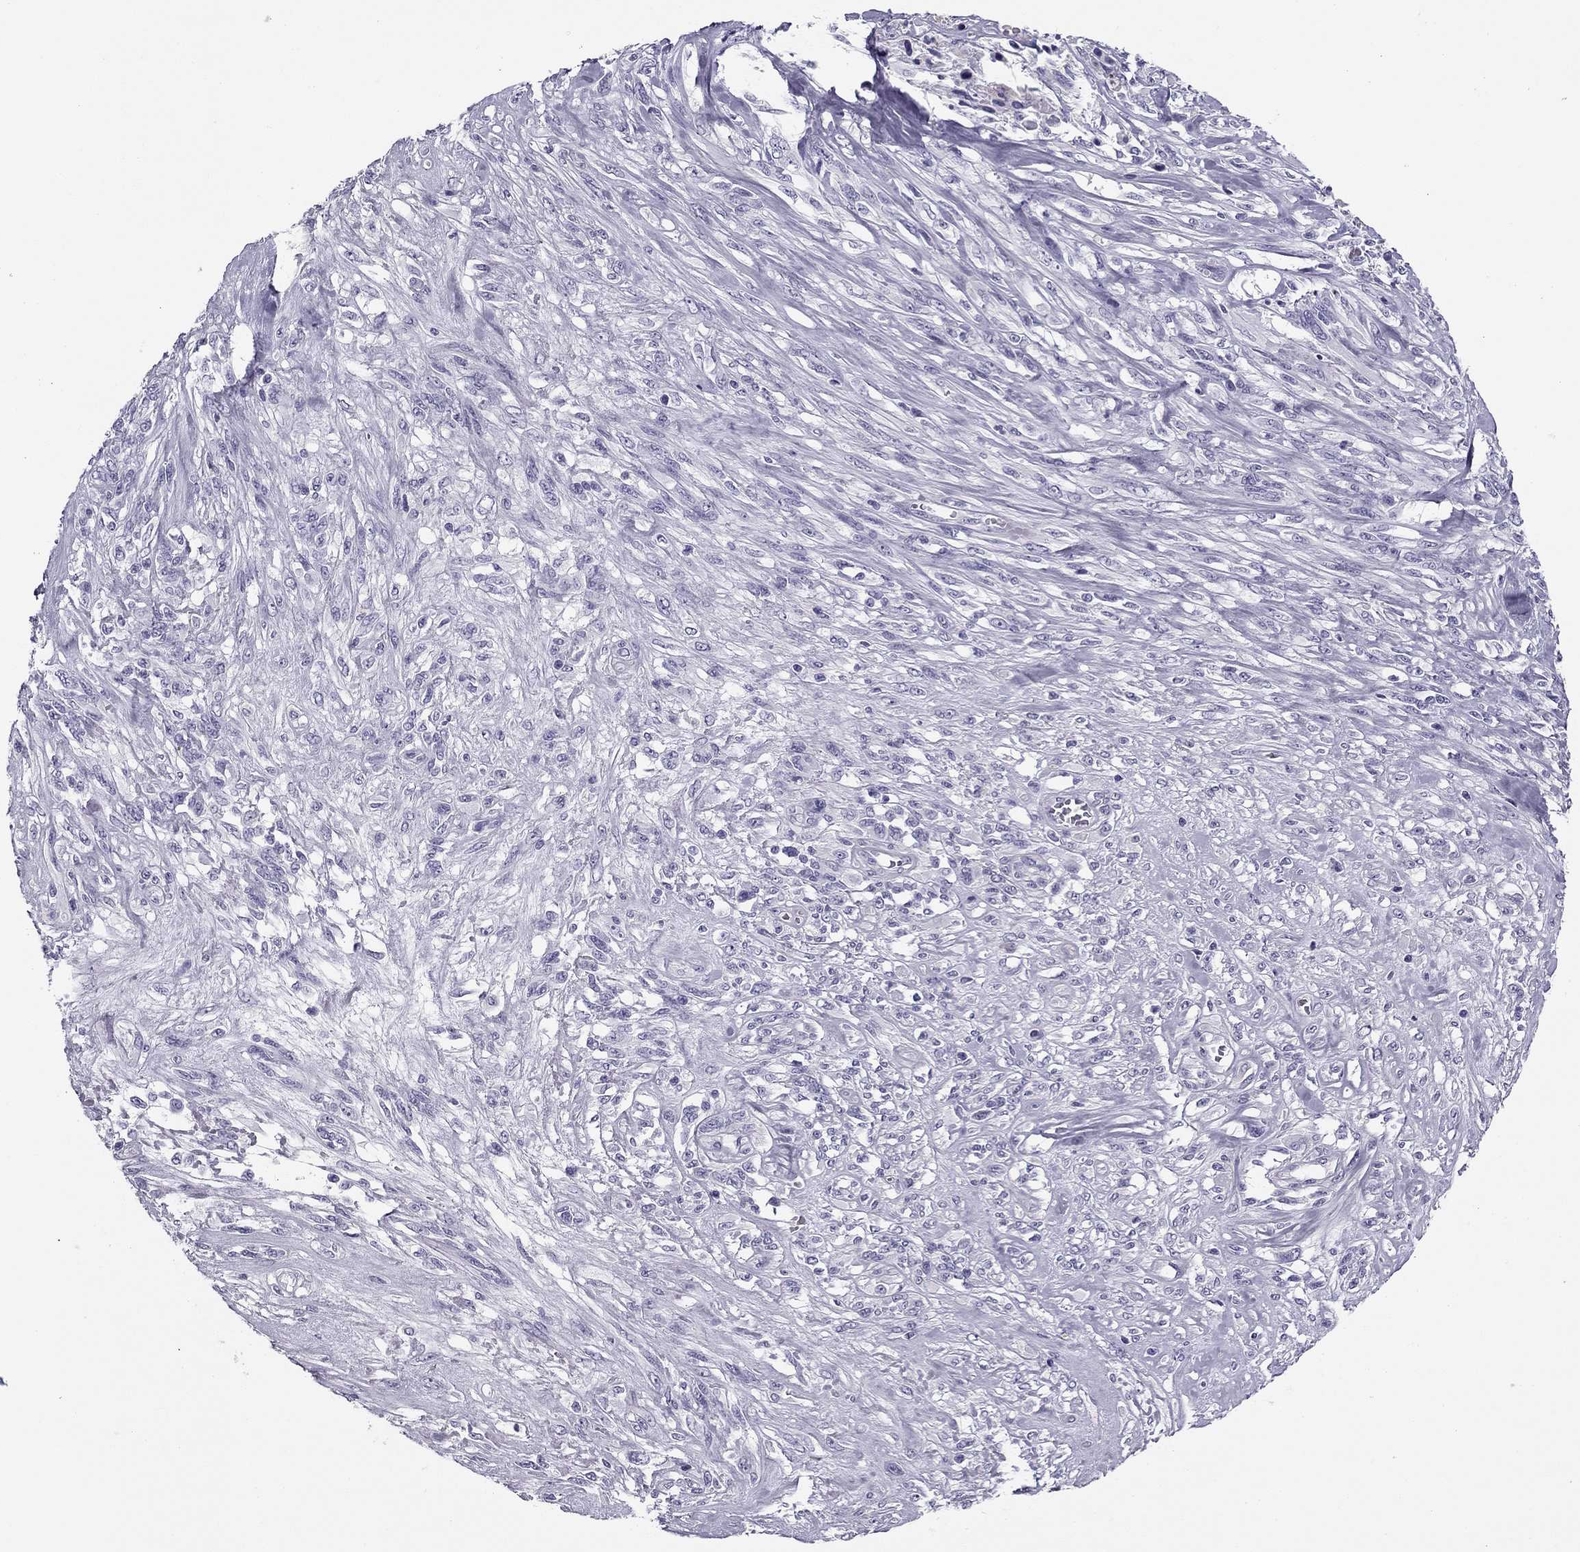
{"staining": {"intensity": "negative", "quantity": "none", "location": "none"}, "tissue": "melanoma", "cell_type": "Tumor cells", "image_type": "cancer", "snomed": [{"axis": "morphology", "description": "Malignant melanoma, NOS"}, {"axis": "topography", "description": "Skin"}], "caption": "Immunohistochemistry (IHC) micrograph of human melanoma stained for a protein (brown), which displays no expression in tumor cells.", "gene": "MC5R", "patient": {"sex": "female", "age": 91}}